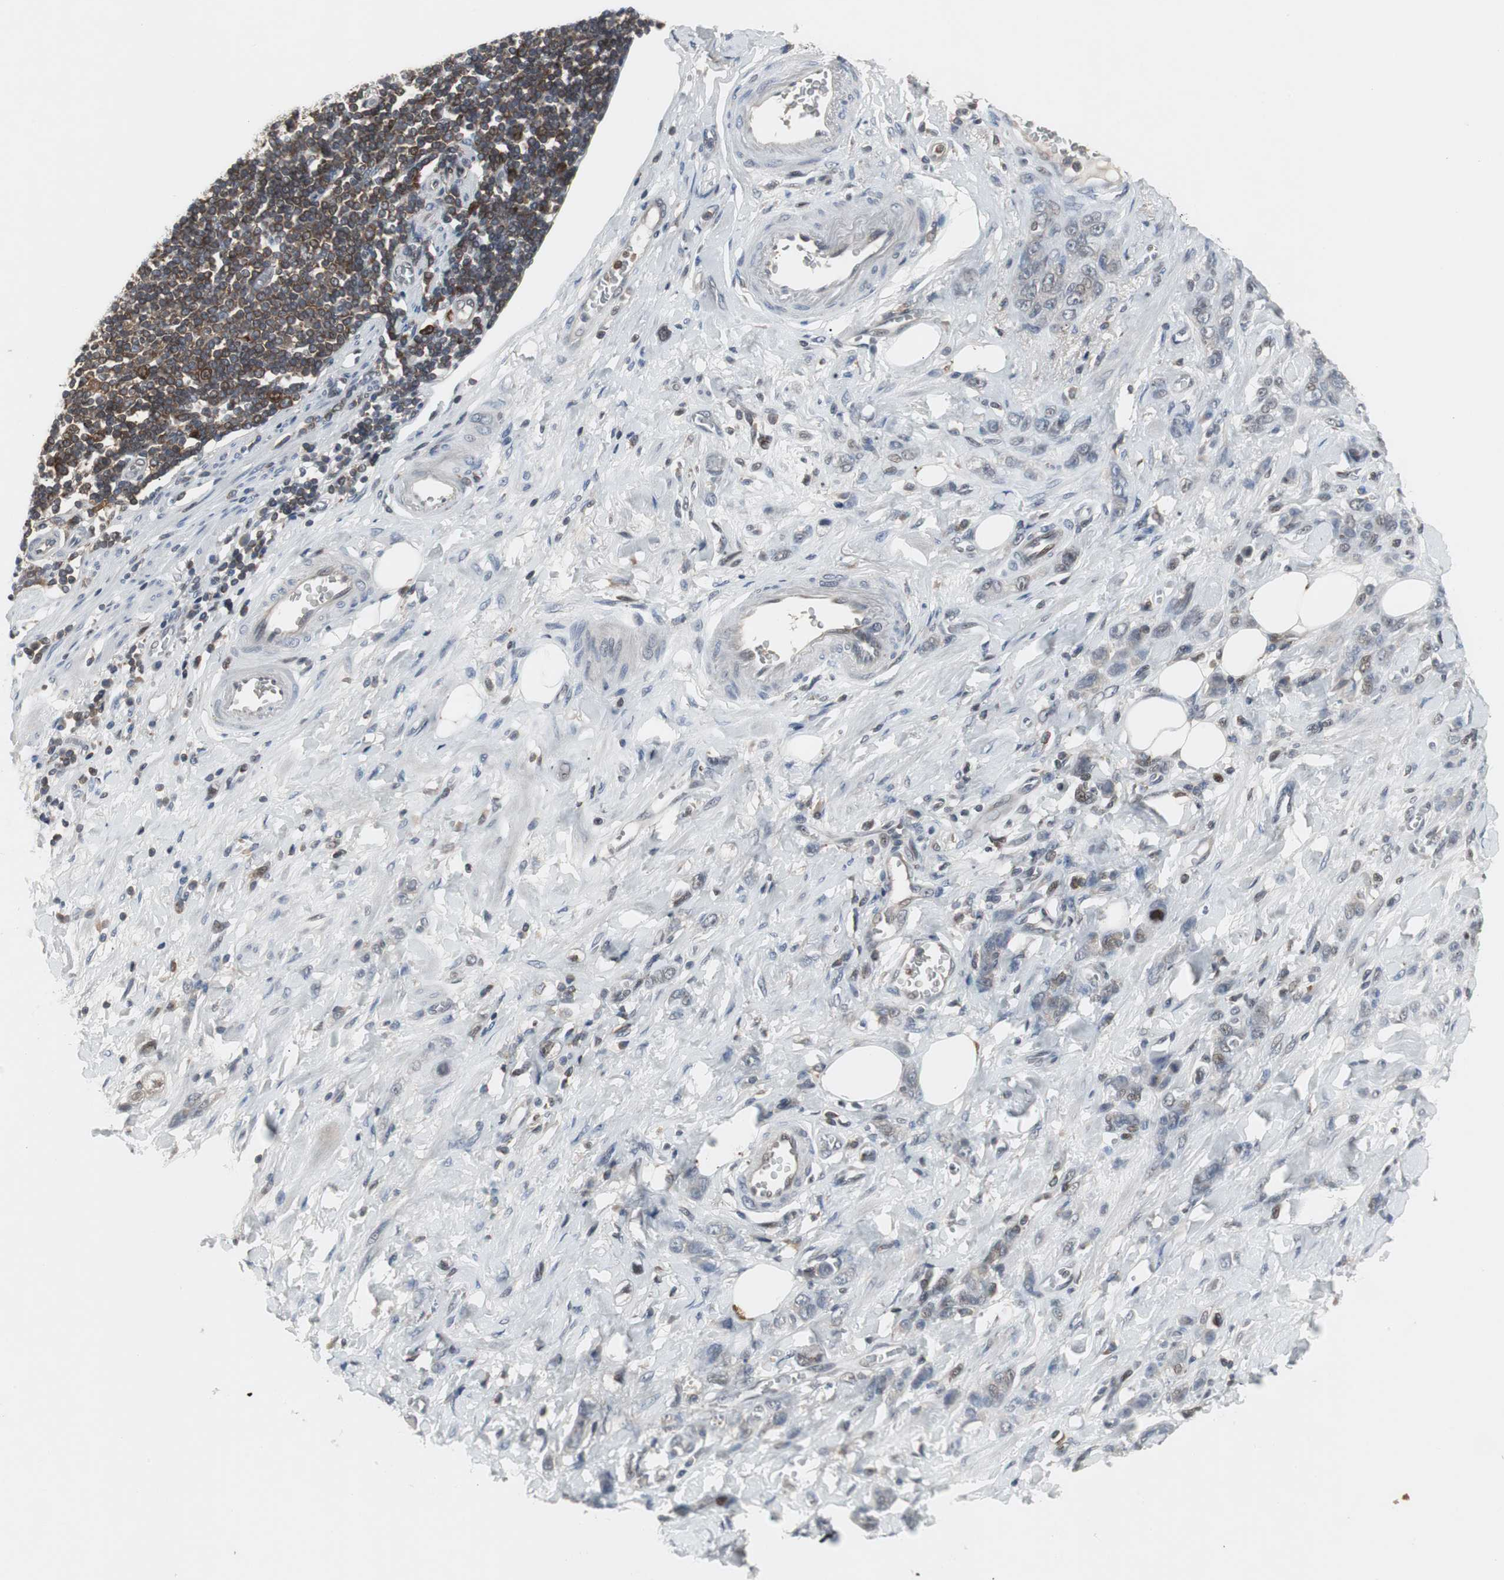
{"staining": {"intensity": "negative", "quantity": "none", "location": "none"}, "tissue": "stomach cancer", "cell_type": "Tumor cells", "image_type": "cancer", "snomed": [{"axis": "morphology", "description": "Adenocarcinoma, NOS"}, {"axis": "topography", "description": "Stomach"}], "caption": "This is an immunohistochemistry (IHC) micrograph of stomach adenocarcinoma. There is no positivity in tumor cells.", "gene": "GRK2", "patient": {"sex": "male", "age": 82}}